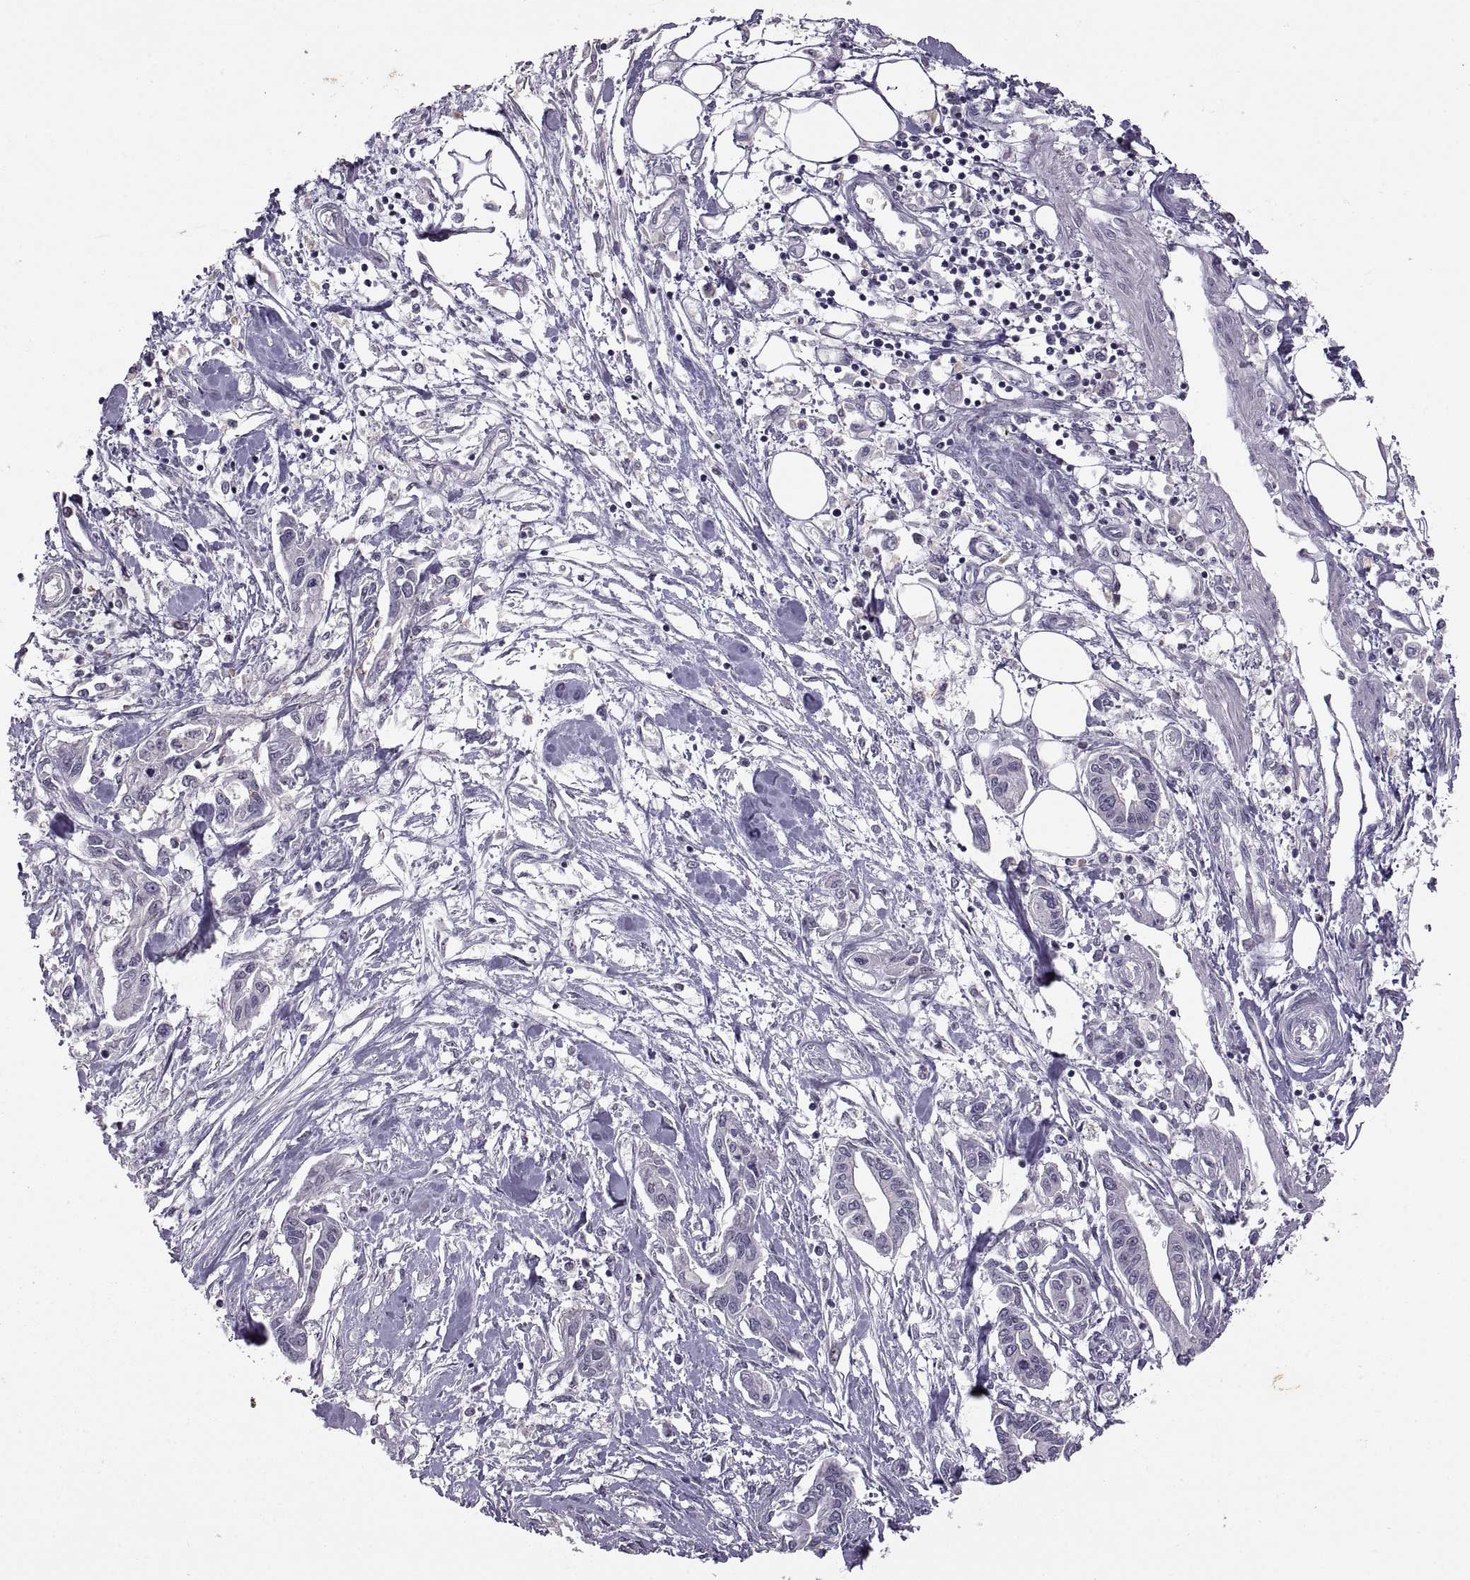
{"staining": {"intensity": "negative", "quantity": "none", "location": "none"}, "tissue": "pancreatic cancer", "cell_type": "Tumor cells", "image_type": "cancer", "snomed": [{"axis": "morphology", "description": "Adenocarcinoma, NOS"}, {"axis": "topography", "description": "Pancreas"}], "caption": "This photomicrograph is of pancreatic cancer stained with IHC to label a protein in brown with the nuclei are counter-stained blue. There is no expression in tumor cells.", "gene": "NEK2", "patient": {"sex": "male", "age": 60}}